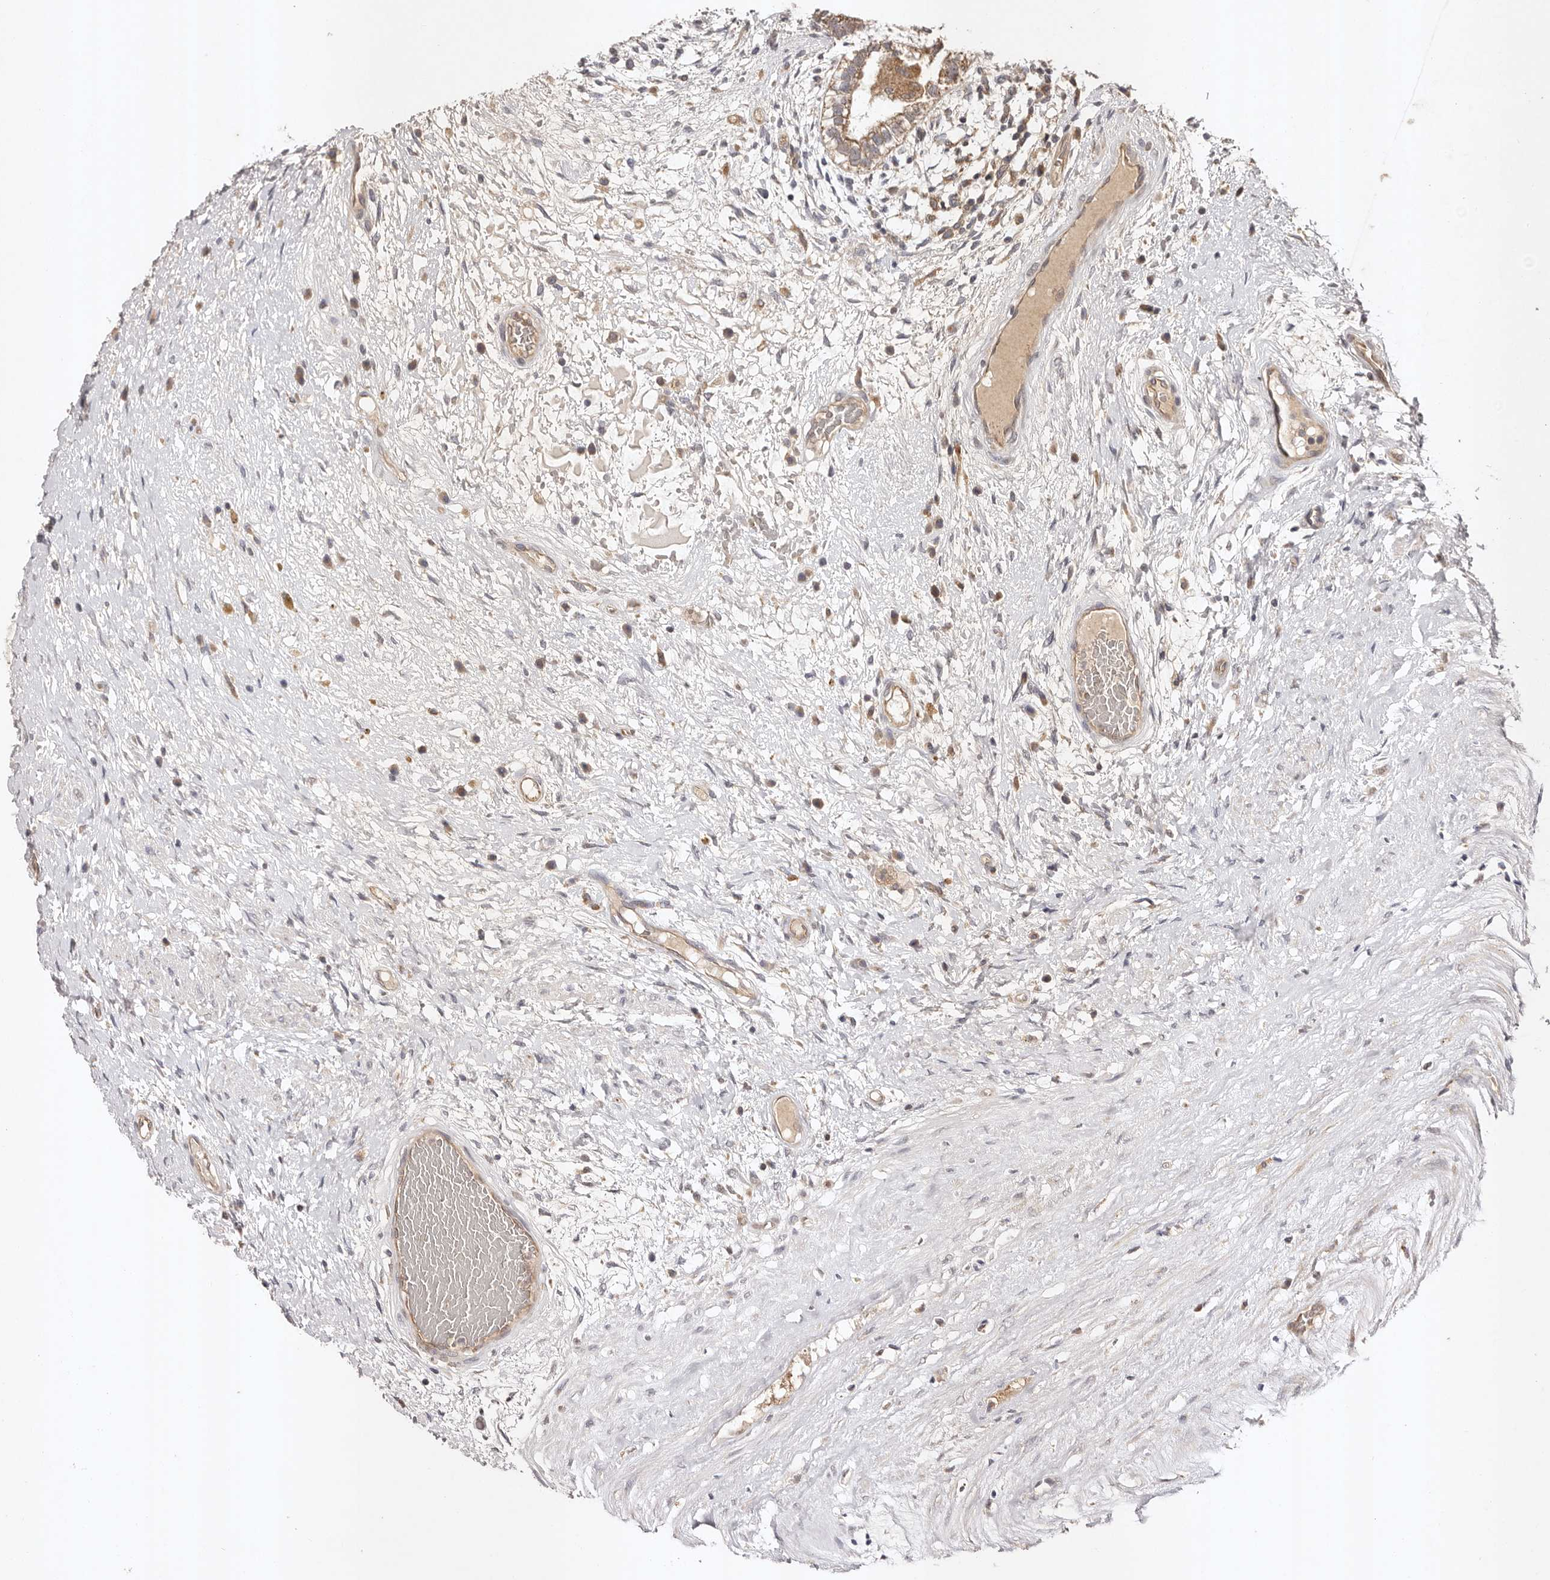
{"staining": {"intensity": "moderate", "quantity": "<25%", "location": "cytoplasmic/membranous"}, "tissue": "testis cancer", "cell_type": "Tumor cells", "image_type": "cancer", "snomed": [{"axis": "morphology", "description": "Carcinoma, Embryonal, NOS"}, {"axis": "topography", "description": "Testis"}], "caption": "IHC of embryonal carcinoma (testis) displays low levels of moderate cytoplasmic/membranous positivity in about <25% of tumor cells.", "gene": "UBR2", "patient": {"sex": "male", "age": 26}}